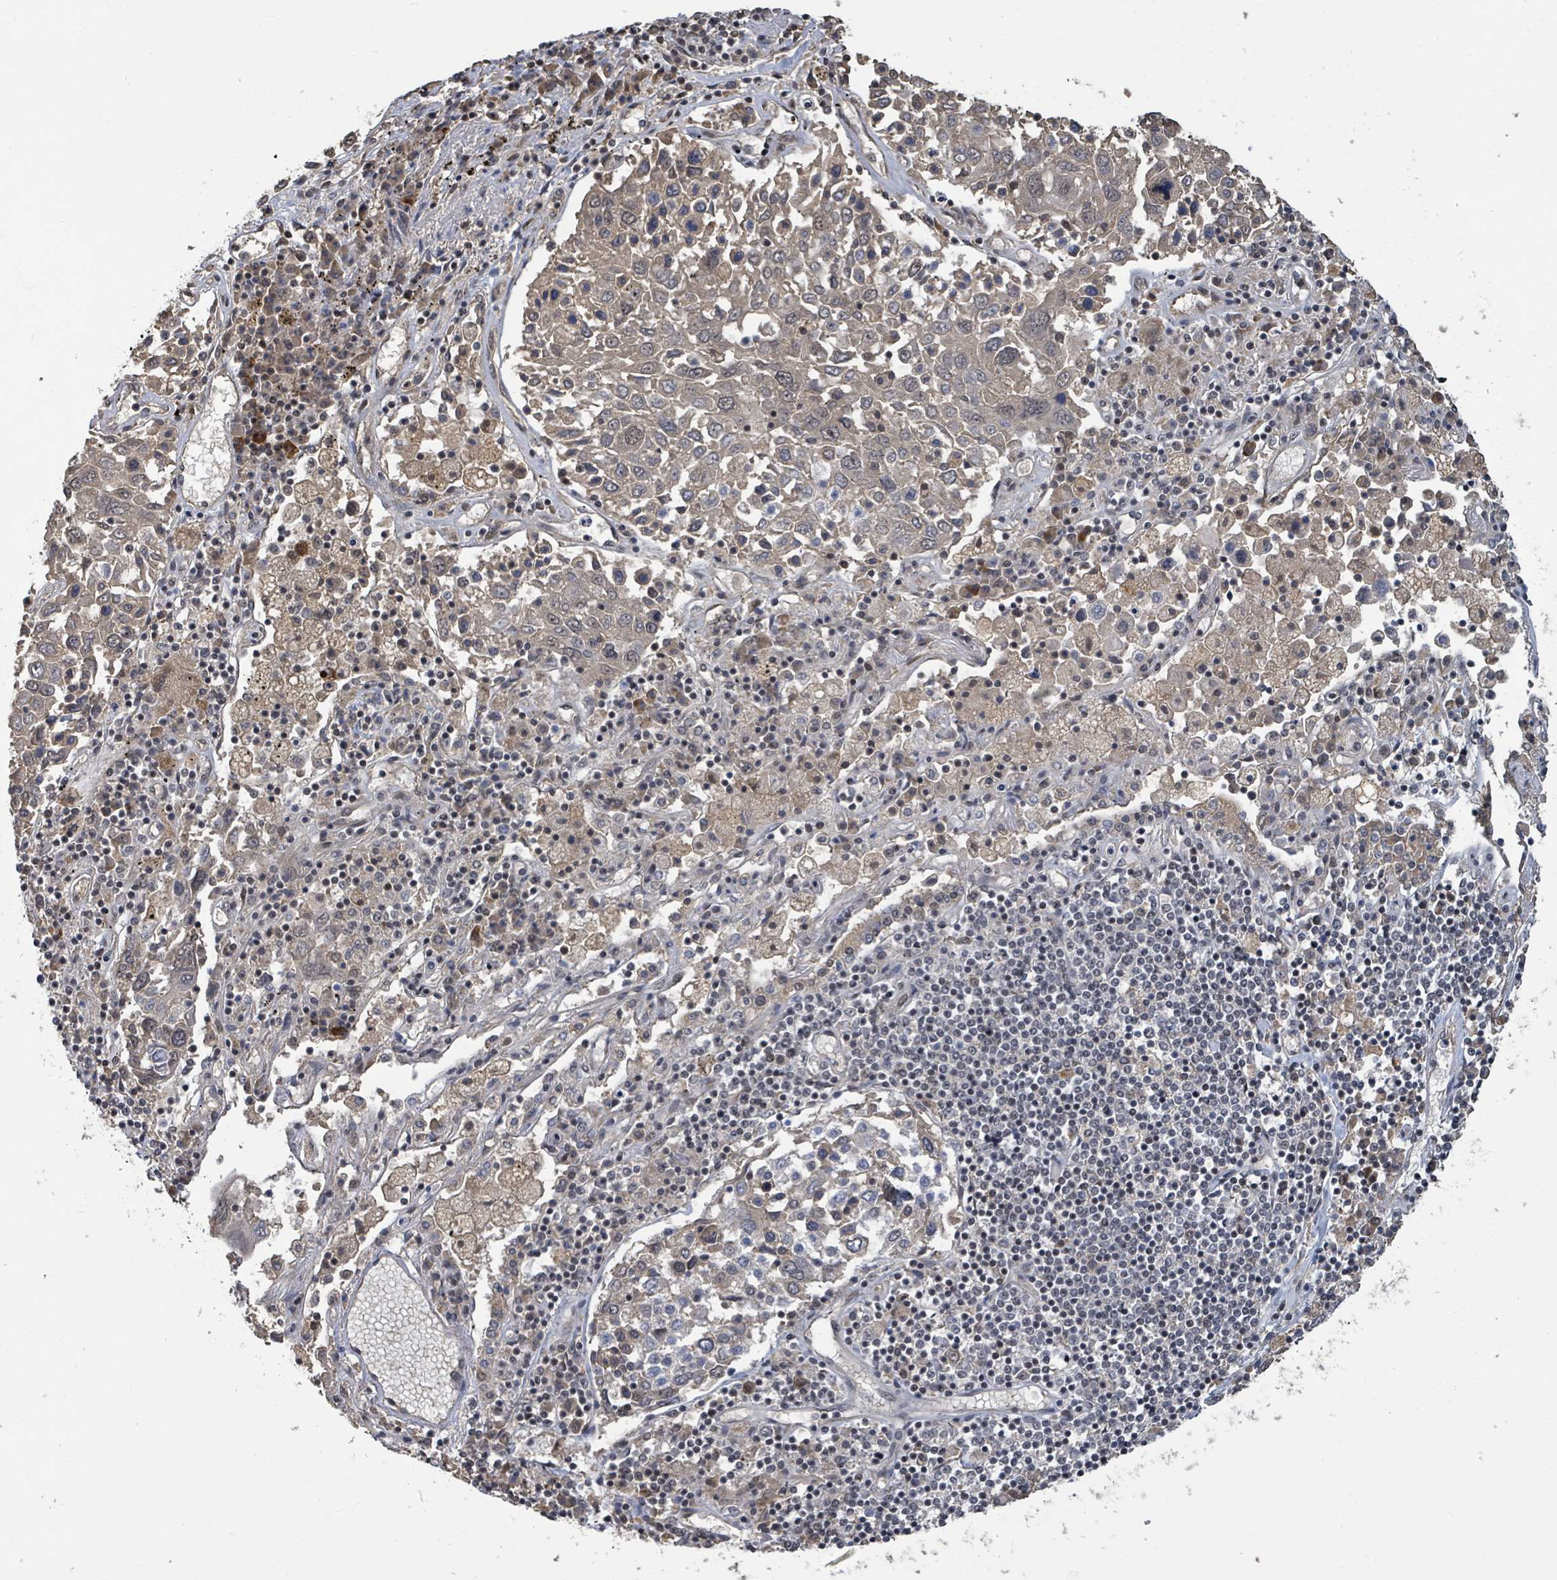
{"staining": {"intensity": "weak", "quantity": ">75%", "location": "cytoplasmic/membranous,nuclear"}, "tissue": "lung cancer", "cell_type": "Tumor cells", "image_type": "cancer", "snomed": [{"axis": "morphology", "description": "Squamous cell carcinoma, NOS"}, {"axis": "topography", "description": "Lung"}], "caption": "Protein expression analysis of lung cancer (squamous cell carcinoma) reveals weak cytoplasmic/membranous and nuclear expression in about >75% of tumor cells.", "gene": "ZBTB14", "patient": {"sex": "male", "age": 65}}